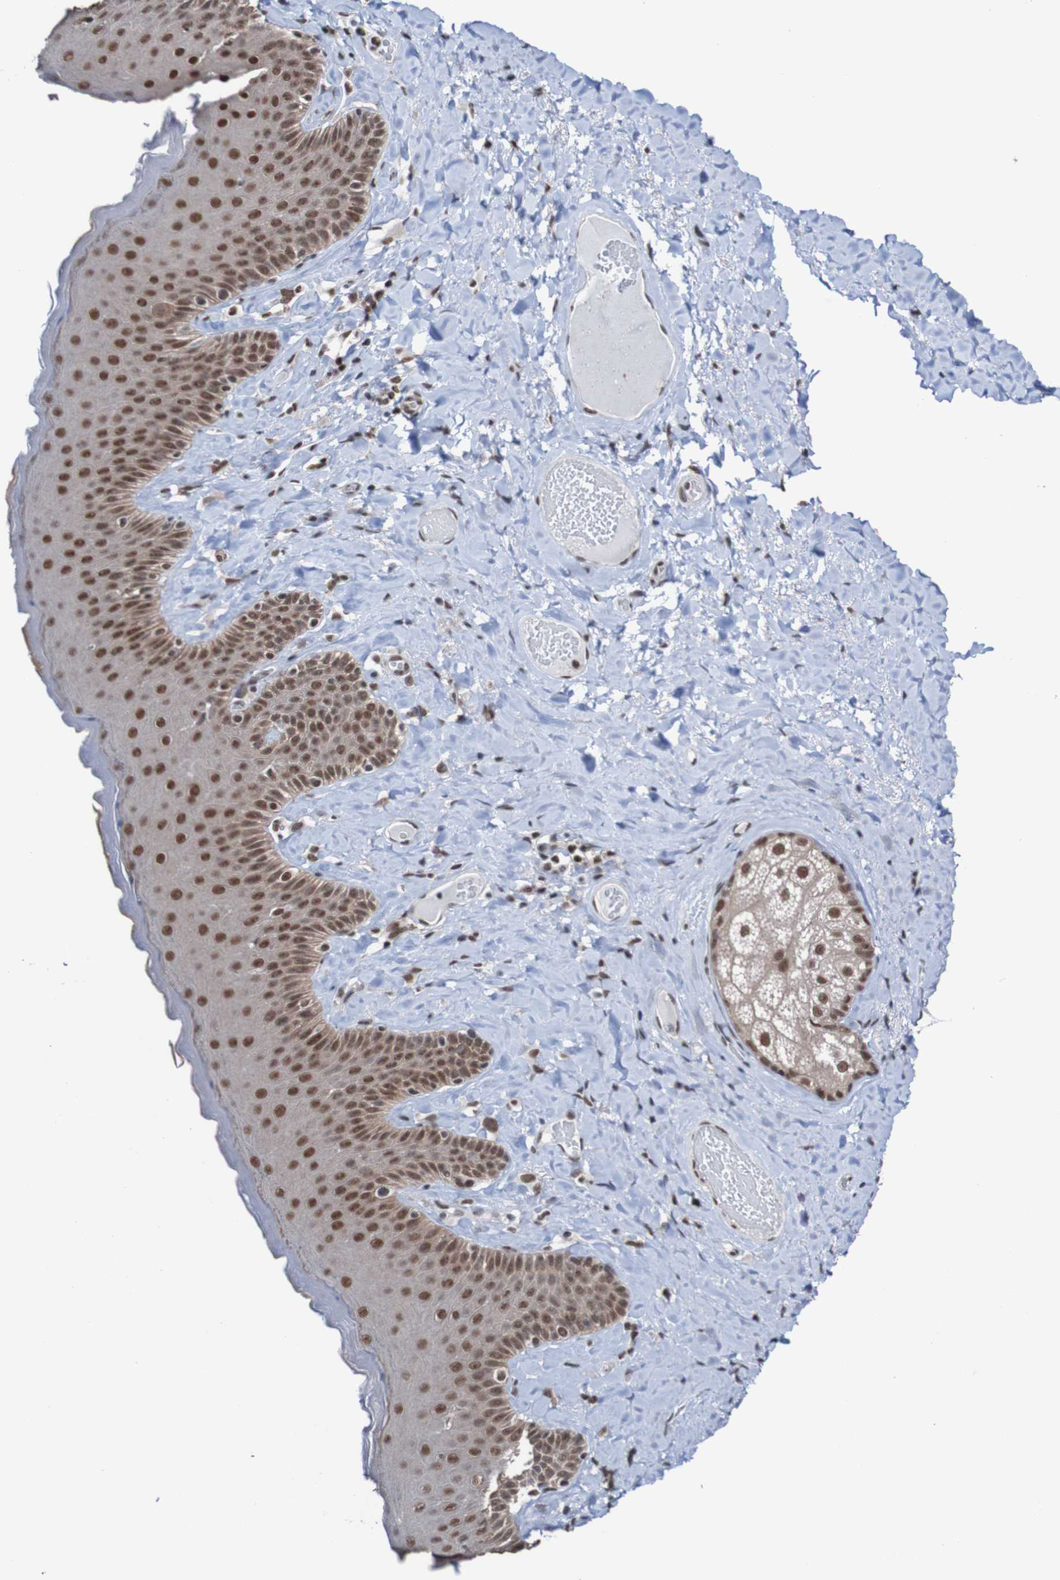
{"staining": {"intensity": "moderate", "quantity": ">75%", "location": "cytoplasmic/membranous,nuclear"}, "tissue": "skin", "cell_type": "Epidermal cells", "image_type": "normal", "snomed": [{"axis": "morphology", "description": "Normal tissue, NOS"}, {"axis": "topography", "description": "Anal"}], "caption": "This image displays IHC staining of unremarkable human skin, with medium moderate cytoplasmic/membranous,nuclear staining in about >75% of epidermal cells.", "gene": "CDC5L", "patient": {"sex": "male", "age": 69}}